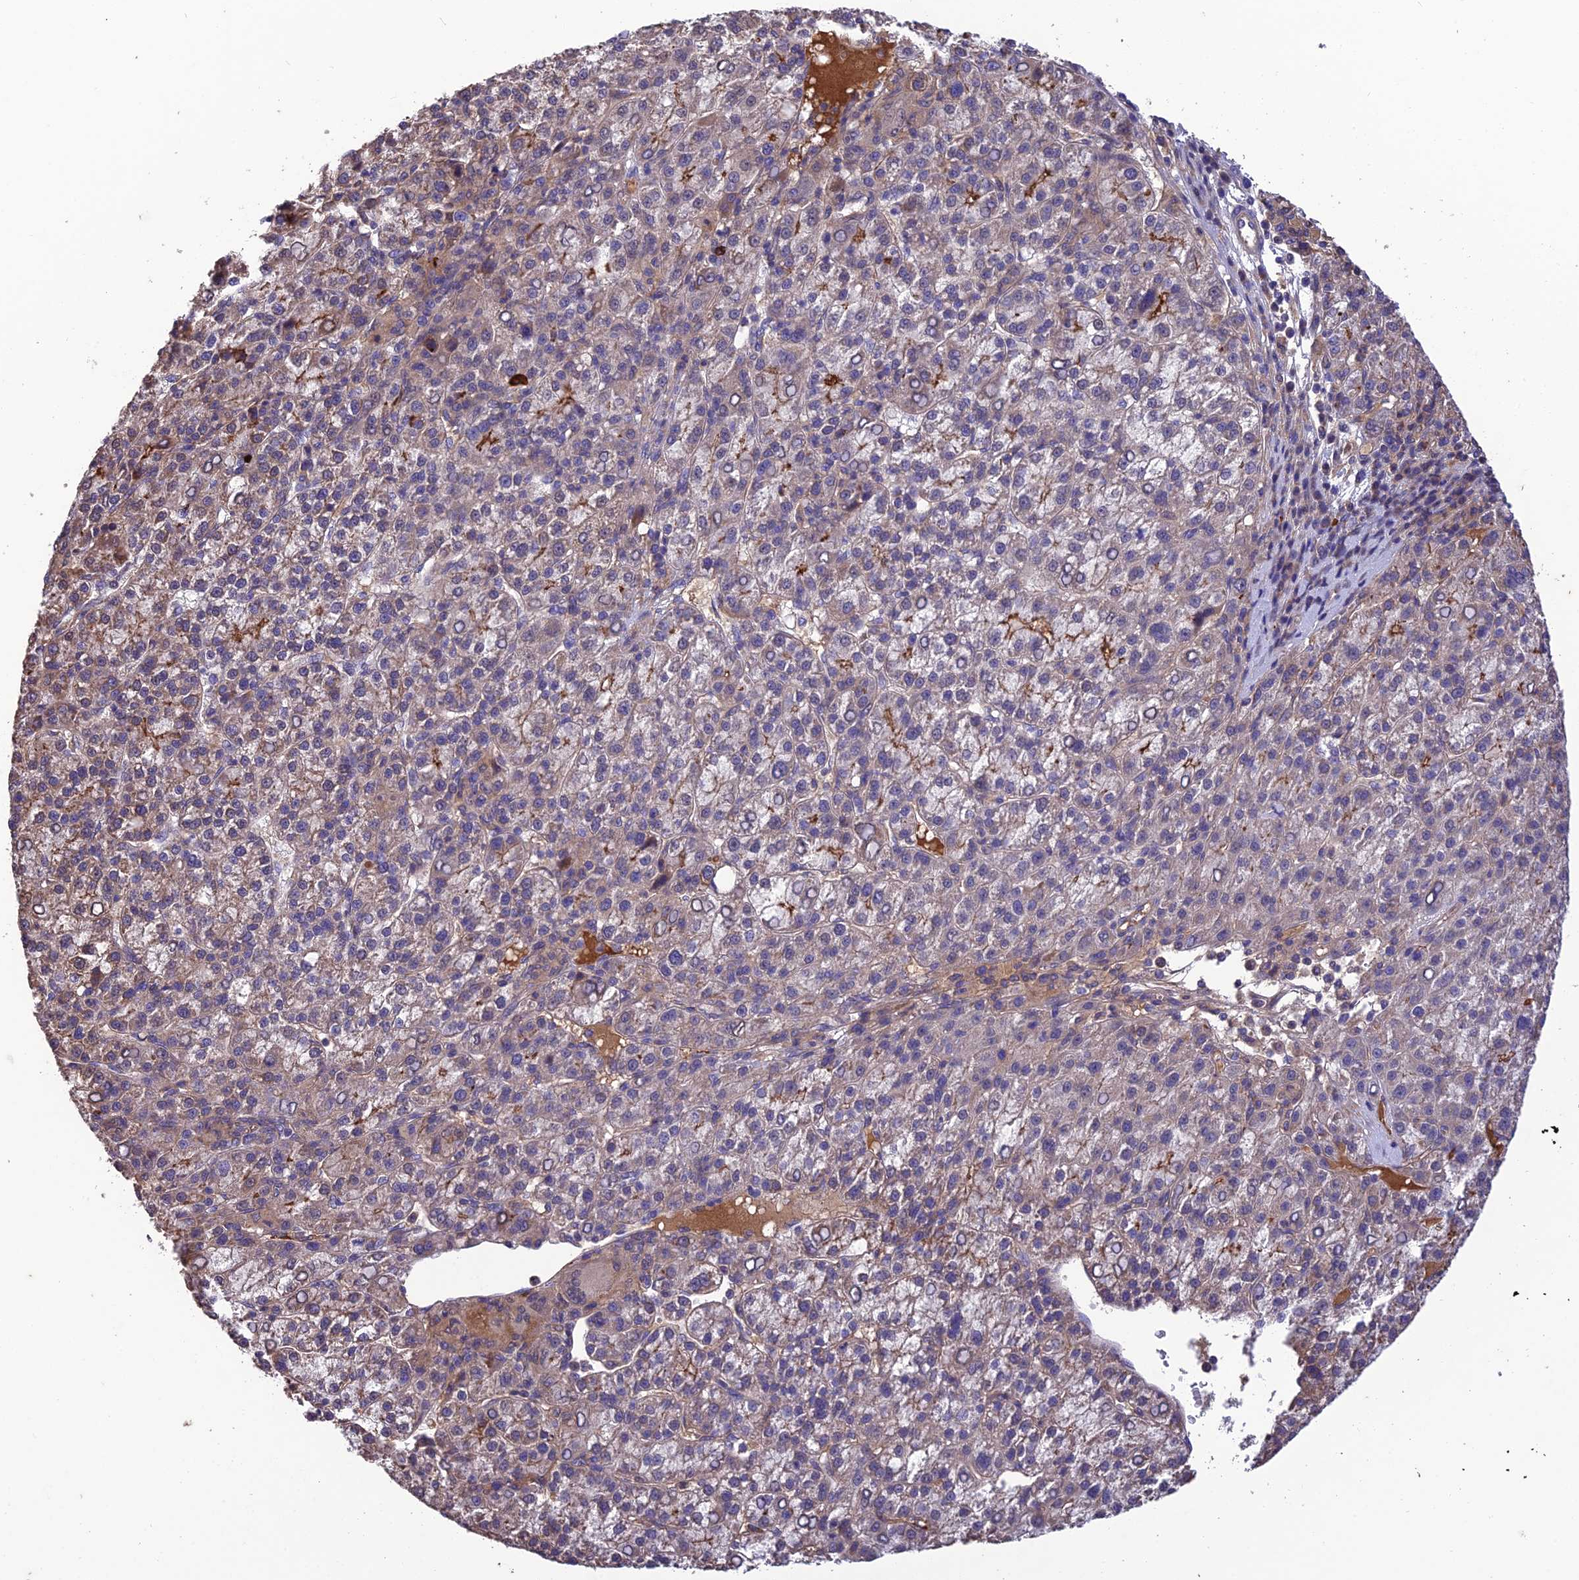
{"staining": {"intensity": "weak", "quantity": "25%-75%", "location": "cytoplasmic/membranous"}, "tissue": "liver cancer", "cell_type": "Tumor cells", "image_type": "cancer", "snomed": [{"axis": "morphology", "description": "Carcinoma, Hepatocellular, NOS"}, {"axis": "topography", "description": "Liver"}], "caption": "This image demonstrates immunohistochemistry (IHC) staining of human liver cancer (hepatocellular carcinoma), with low weak cytoplasmic/membranous staining in about 25%-75% of tumor cells.", "gene": "MIOS", "patient": {"sex": "female", "age": 58}}